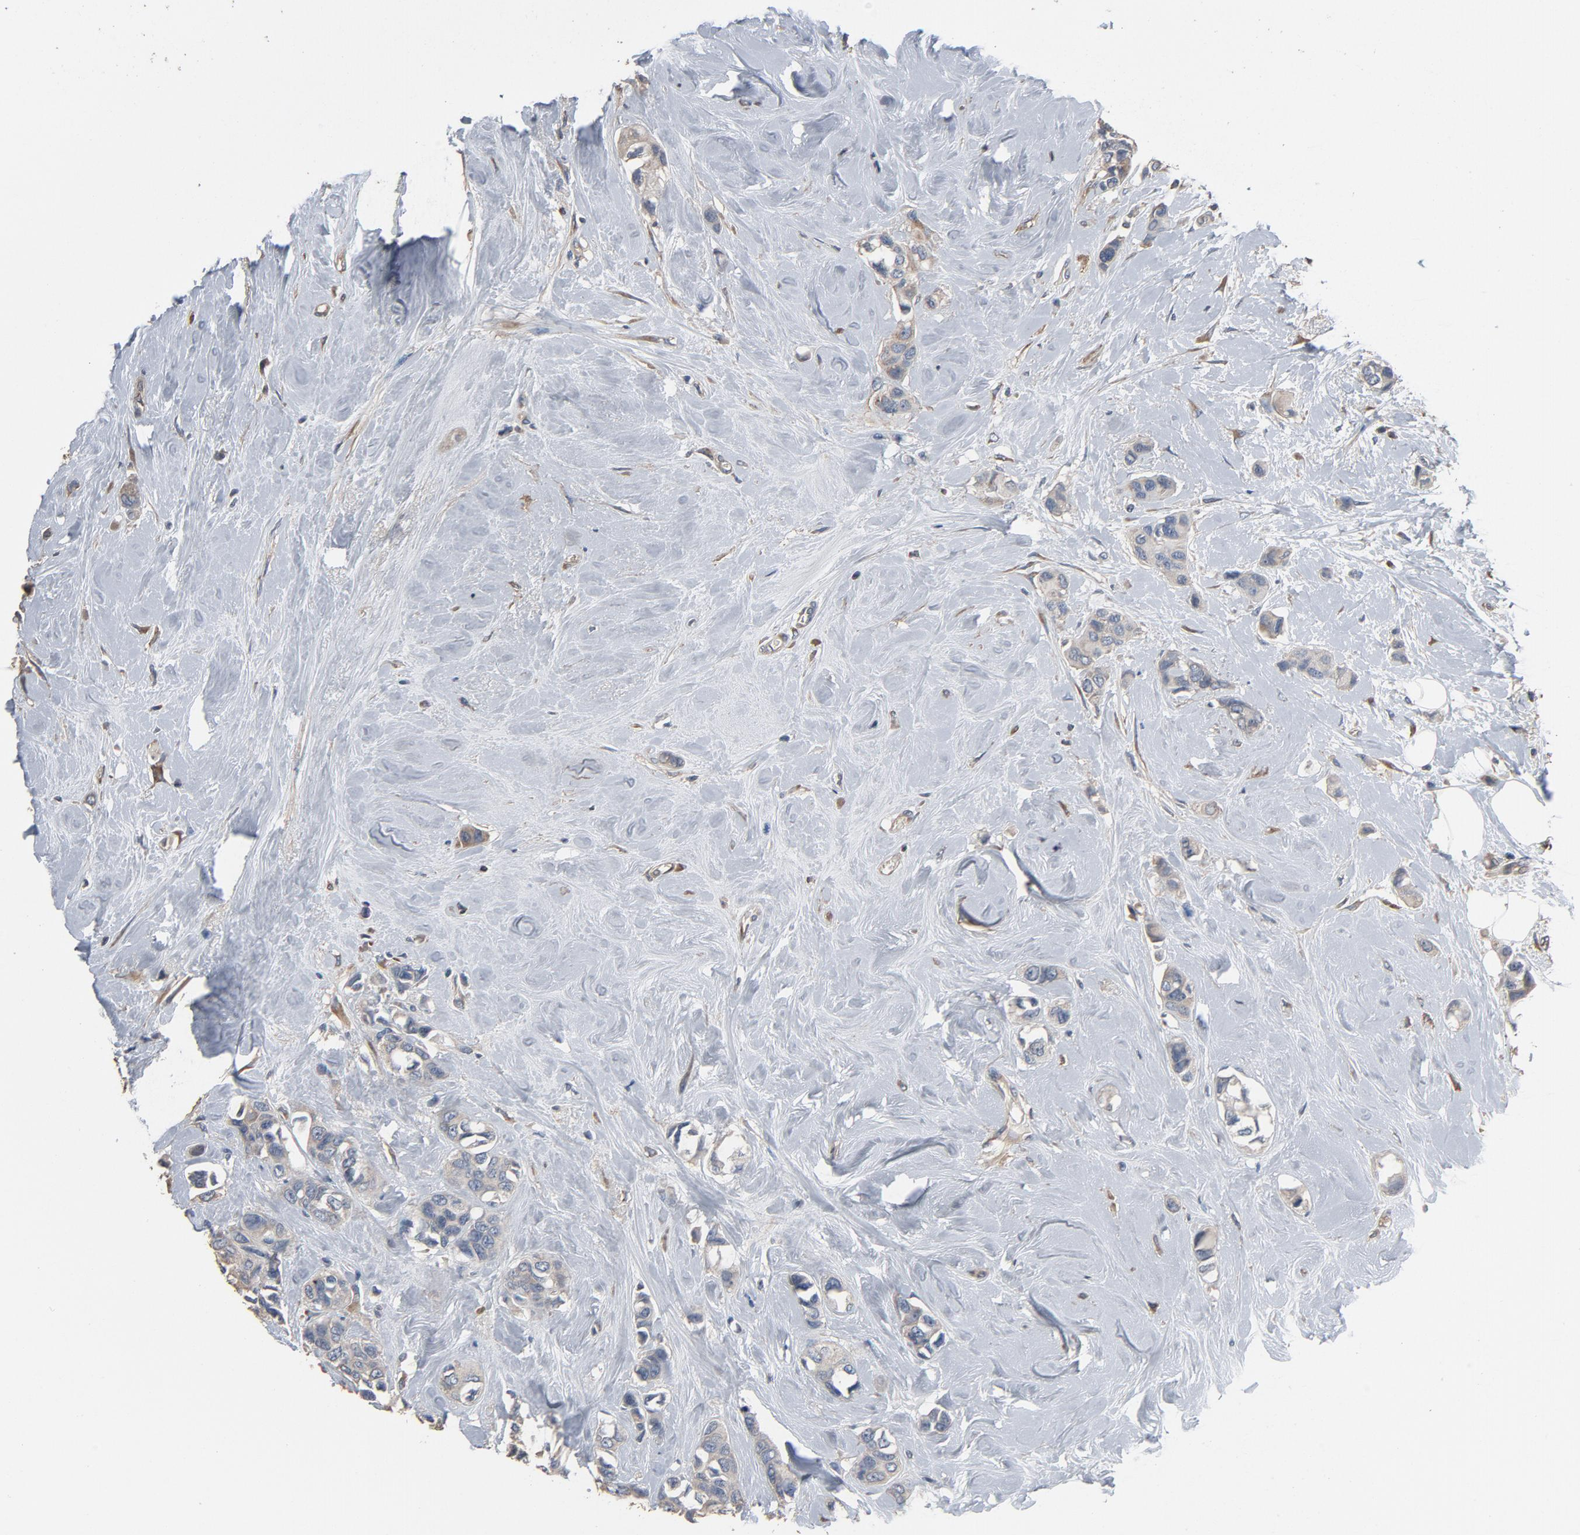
{"staining": {"intensity": "weak", "quantity": "25%-75%", "location": "cytoplasmic/membranous"}, "tissue": "breast cancer", "cell_type": "Tumor cells", "image_type": "cancer", "snomed": [{"axis": "morphology", "description": "Duct carcinoma"}, {"axis": "topography", "description": "Breast"}], "caption": "IHC (DAB (3,3'-diaminobenzidine)) staining of breast invasive ductal carcinoma exhibits weak cytoplasmic/membranous protein expression in about 25%-75% of tumor cells.", "gene": "SOX6", "patient": {"sex": "female", "age": 51}}